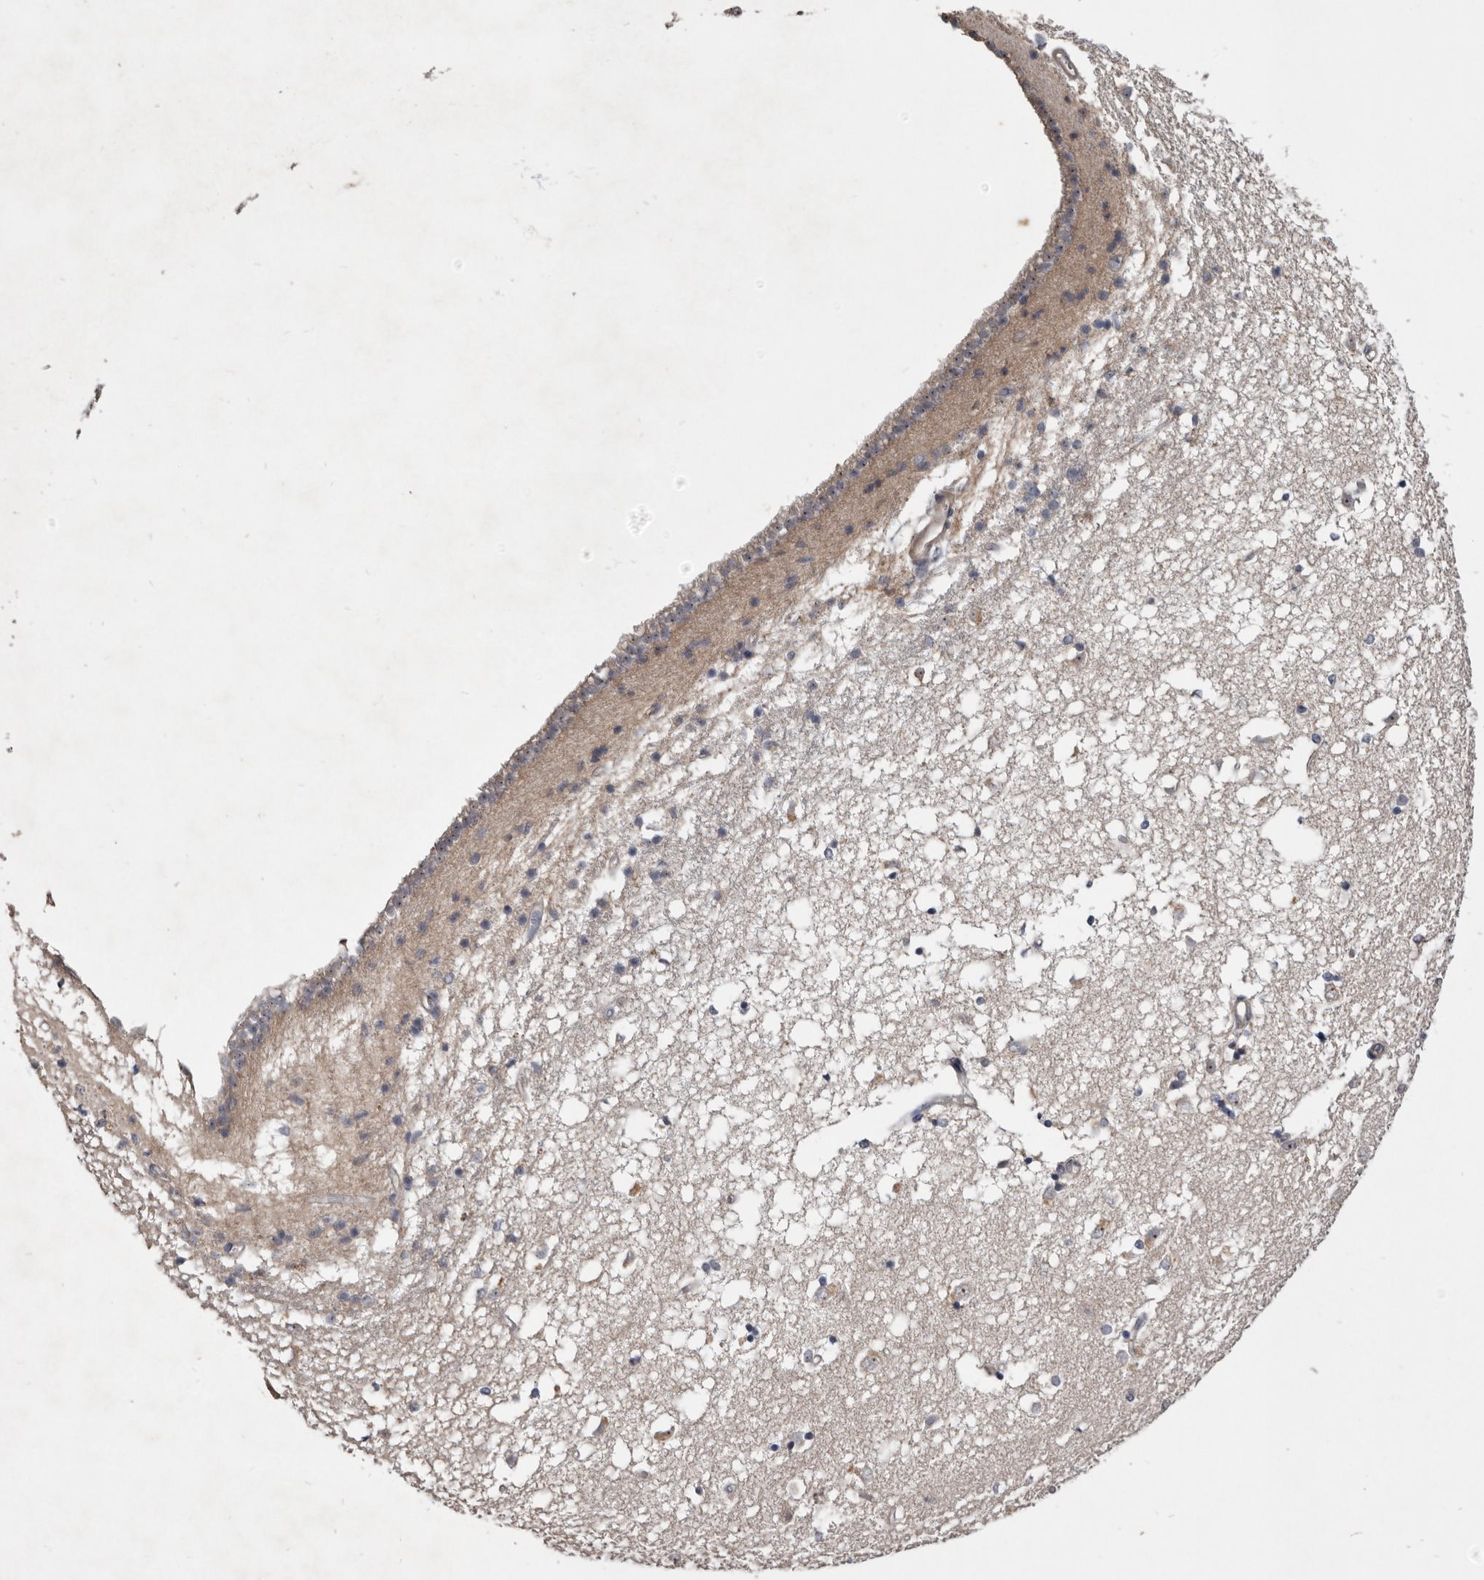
{"staining": {"intensity": "negative", "quantity": "none", "location": "none"}, "tissue": "caudate", "cell_type": "Glial cells", "image_type": "normal", "snomed": [{"axis": "morphology", "description": "Normal tissue, NOS"}, {"axis": "topography", "description": "Lateral ventricle wall"}], "caption": "IHC histopathology image of normal caudate stained for a protein (brown), which shows no expression in glial cells.", "gene": "TTC39A", "patient": {"sex": "male", "age": 45}}